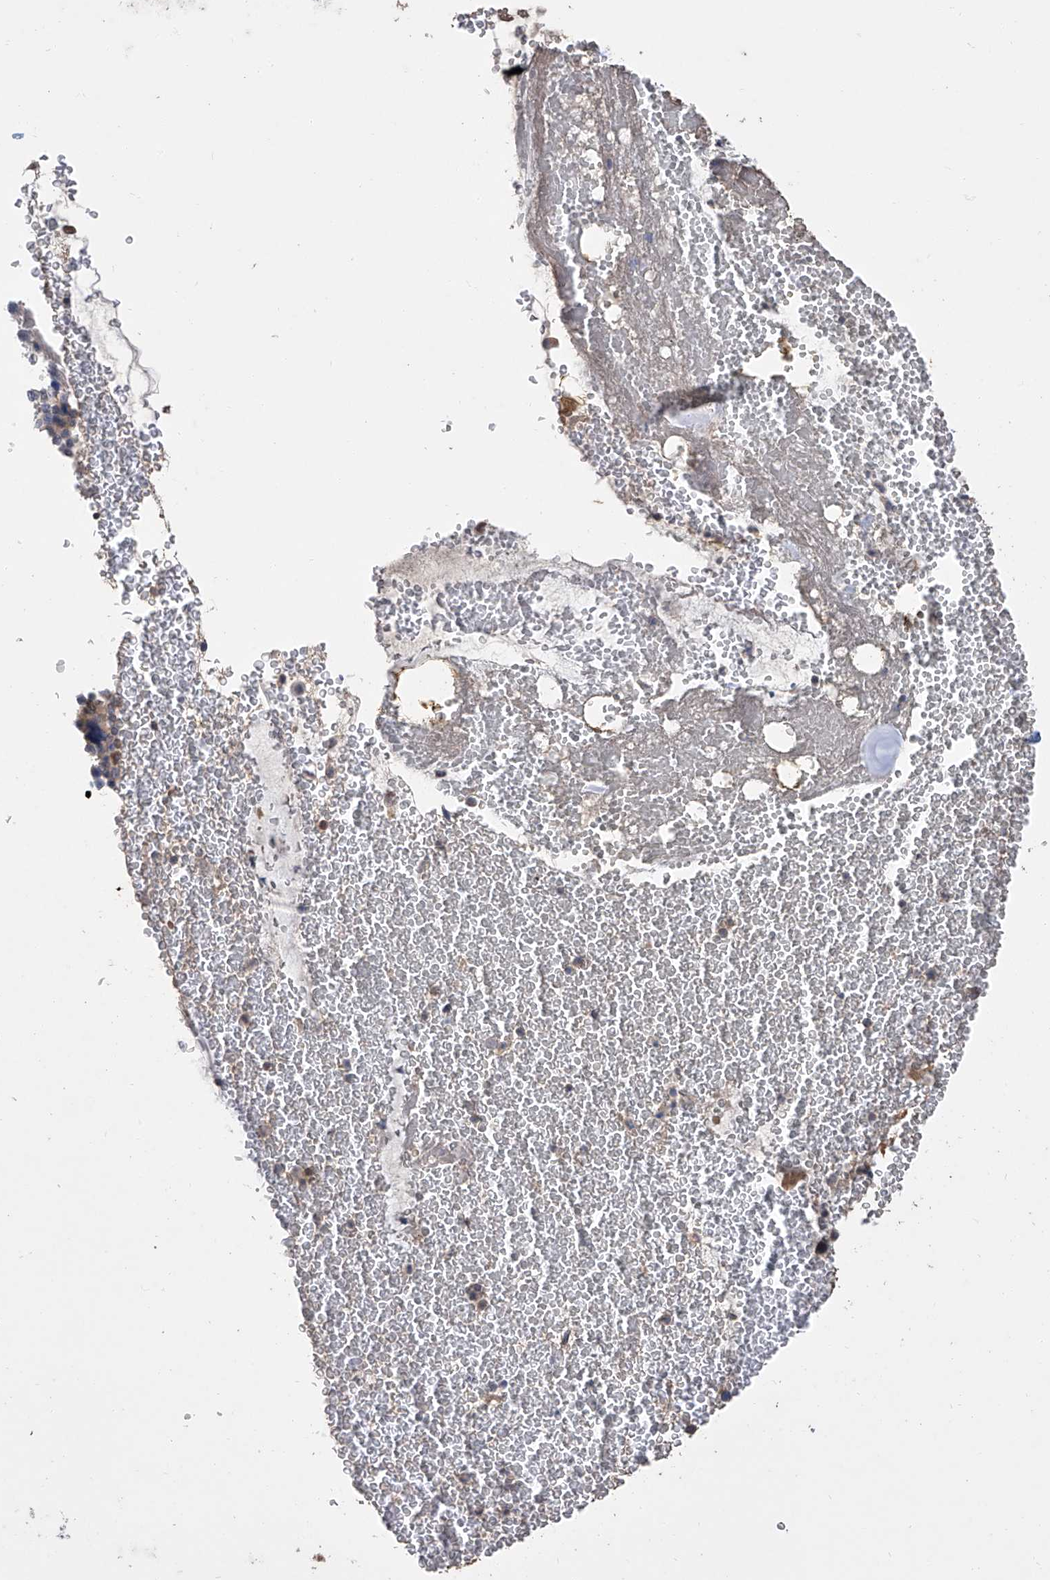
{"staining": {"intensity": "weak", "quantity": "<25%", "location": "cytoplasmic/membranous"}, "tissue": "bronchus", "cell_type": "Respiratory epithelial cells", "image_type": "normal", "snomed": [{"axis": "morphology", "description": "Normal tissue, NOS"}, {"axis": "morphology", "description": "Squamous cell carcinoma, NOS"}, {"axis": "topography", "description": "Lymph node"}, {"axis": "topography", "description": "Bronchus"}, {"axis": "topography", "description": "Lung"}], "caption": "This is an IHC micrograph of unremarkable human bronchus. There is no positivity in respiratory epithelial cells.", "gene": "GPT", "patient": {"sex": "male", "age": 66}}